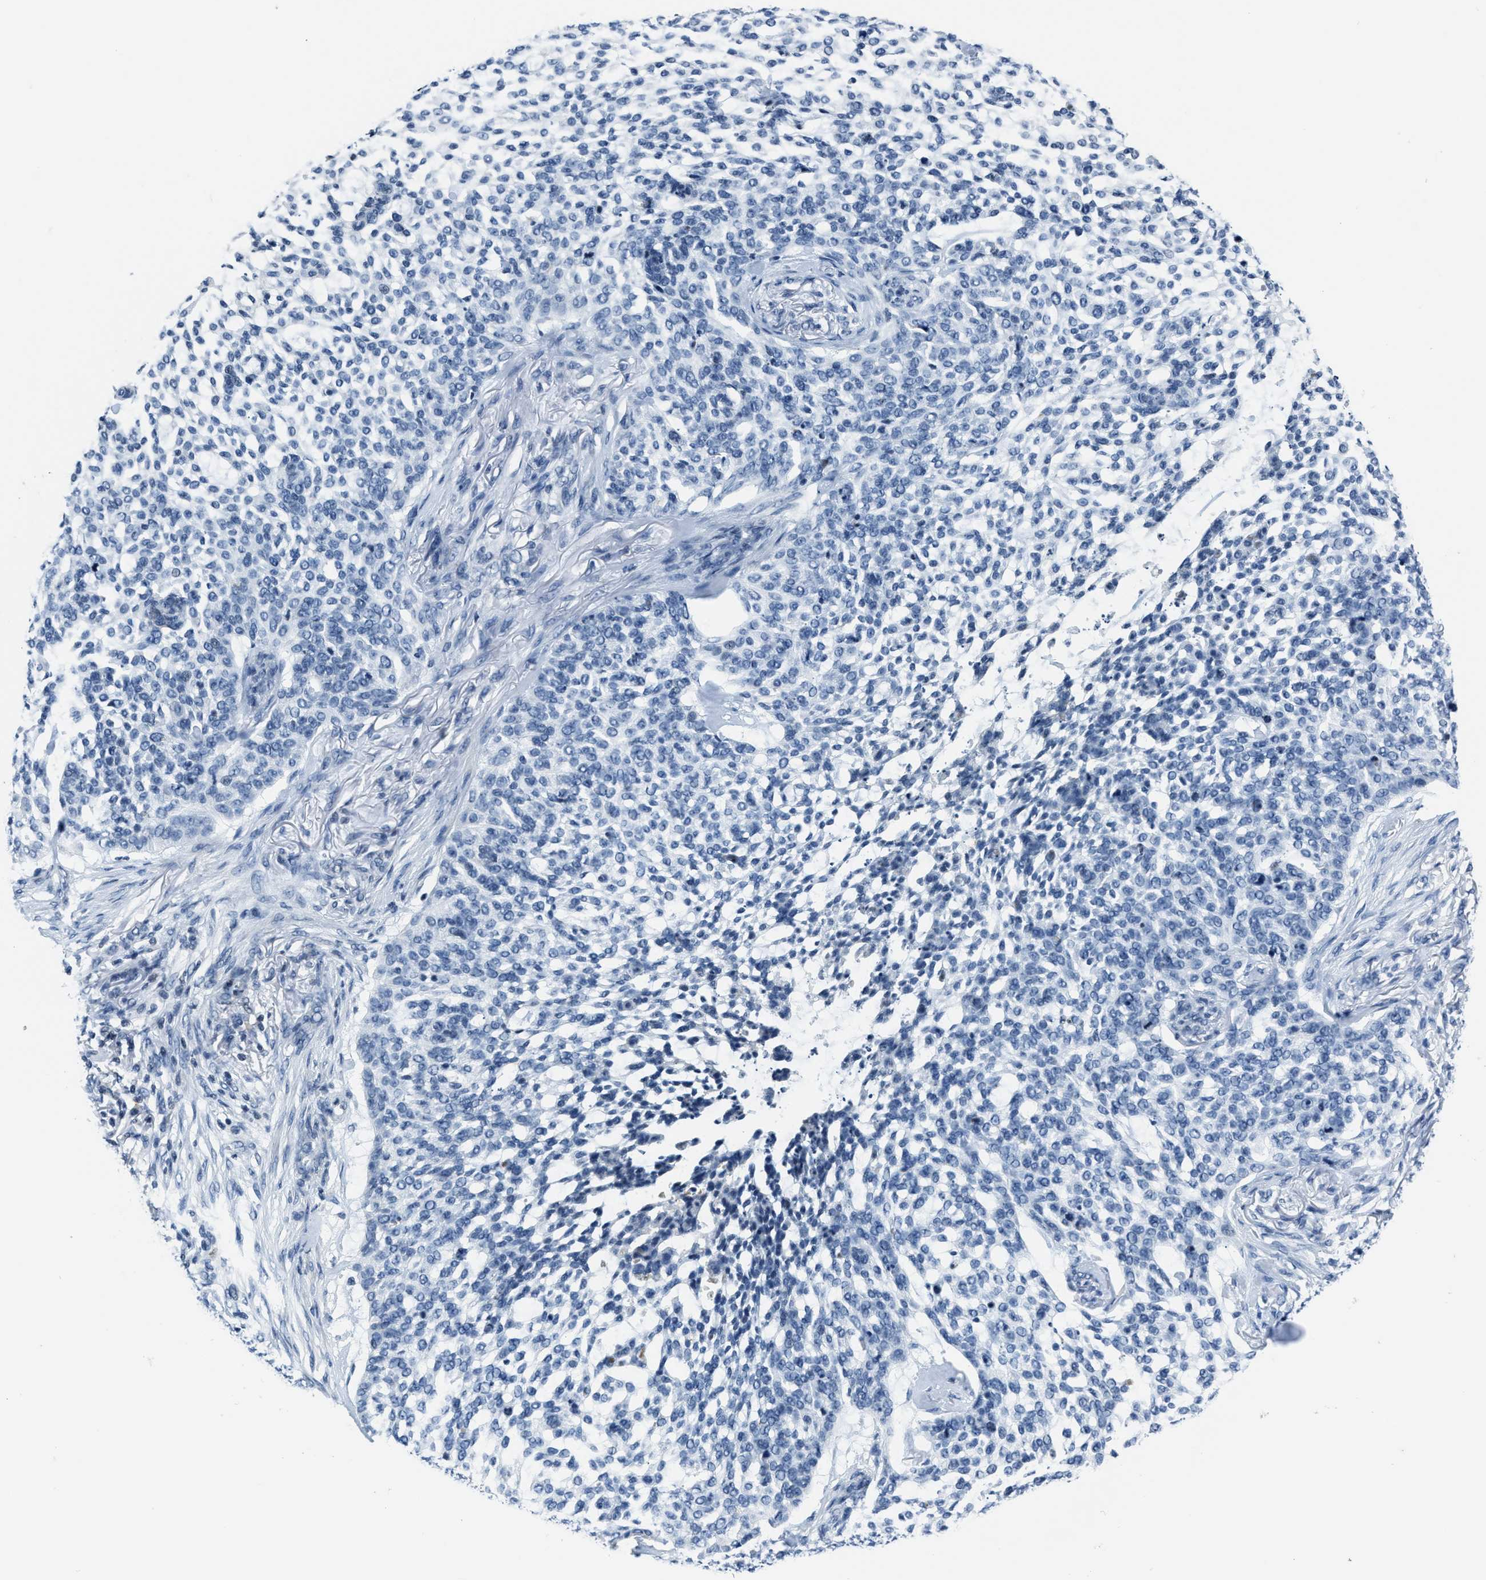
{"staining": {"intensity": "negative", "quantity": "none", "location": "none"}, "tissue": "skin cancer", "cell_type": "Tumor cells", "image_type": "cancer", "snomed": [{"axis": "morphology", "description": "Basal cell carcinoma"}, {"axis": "topography", "description": "Skin"}], "caption": "IHC histopathology image of basal cell carcinoma (skin) stained for a protein (brown), which reveals no expression in tumor cells.", "gene": "ASZ1", "patient": {"sex": "female", "age": 64}}